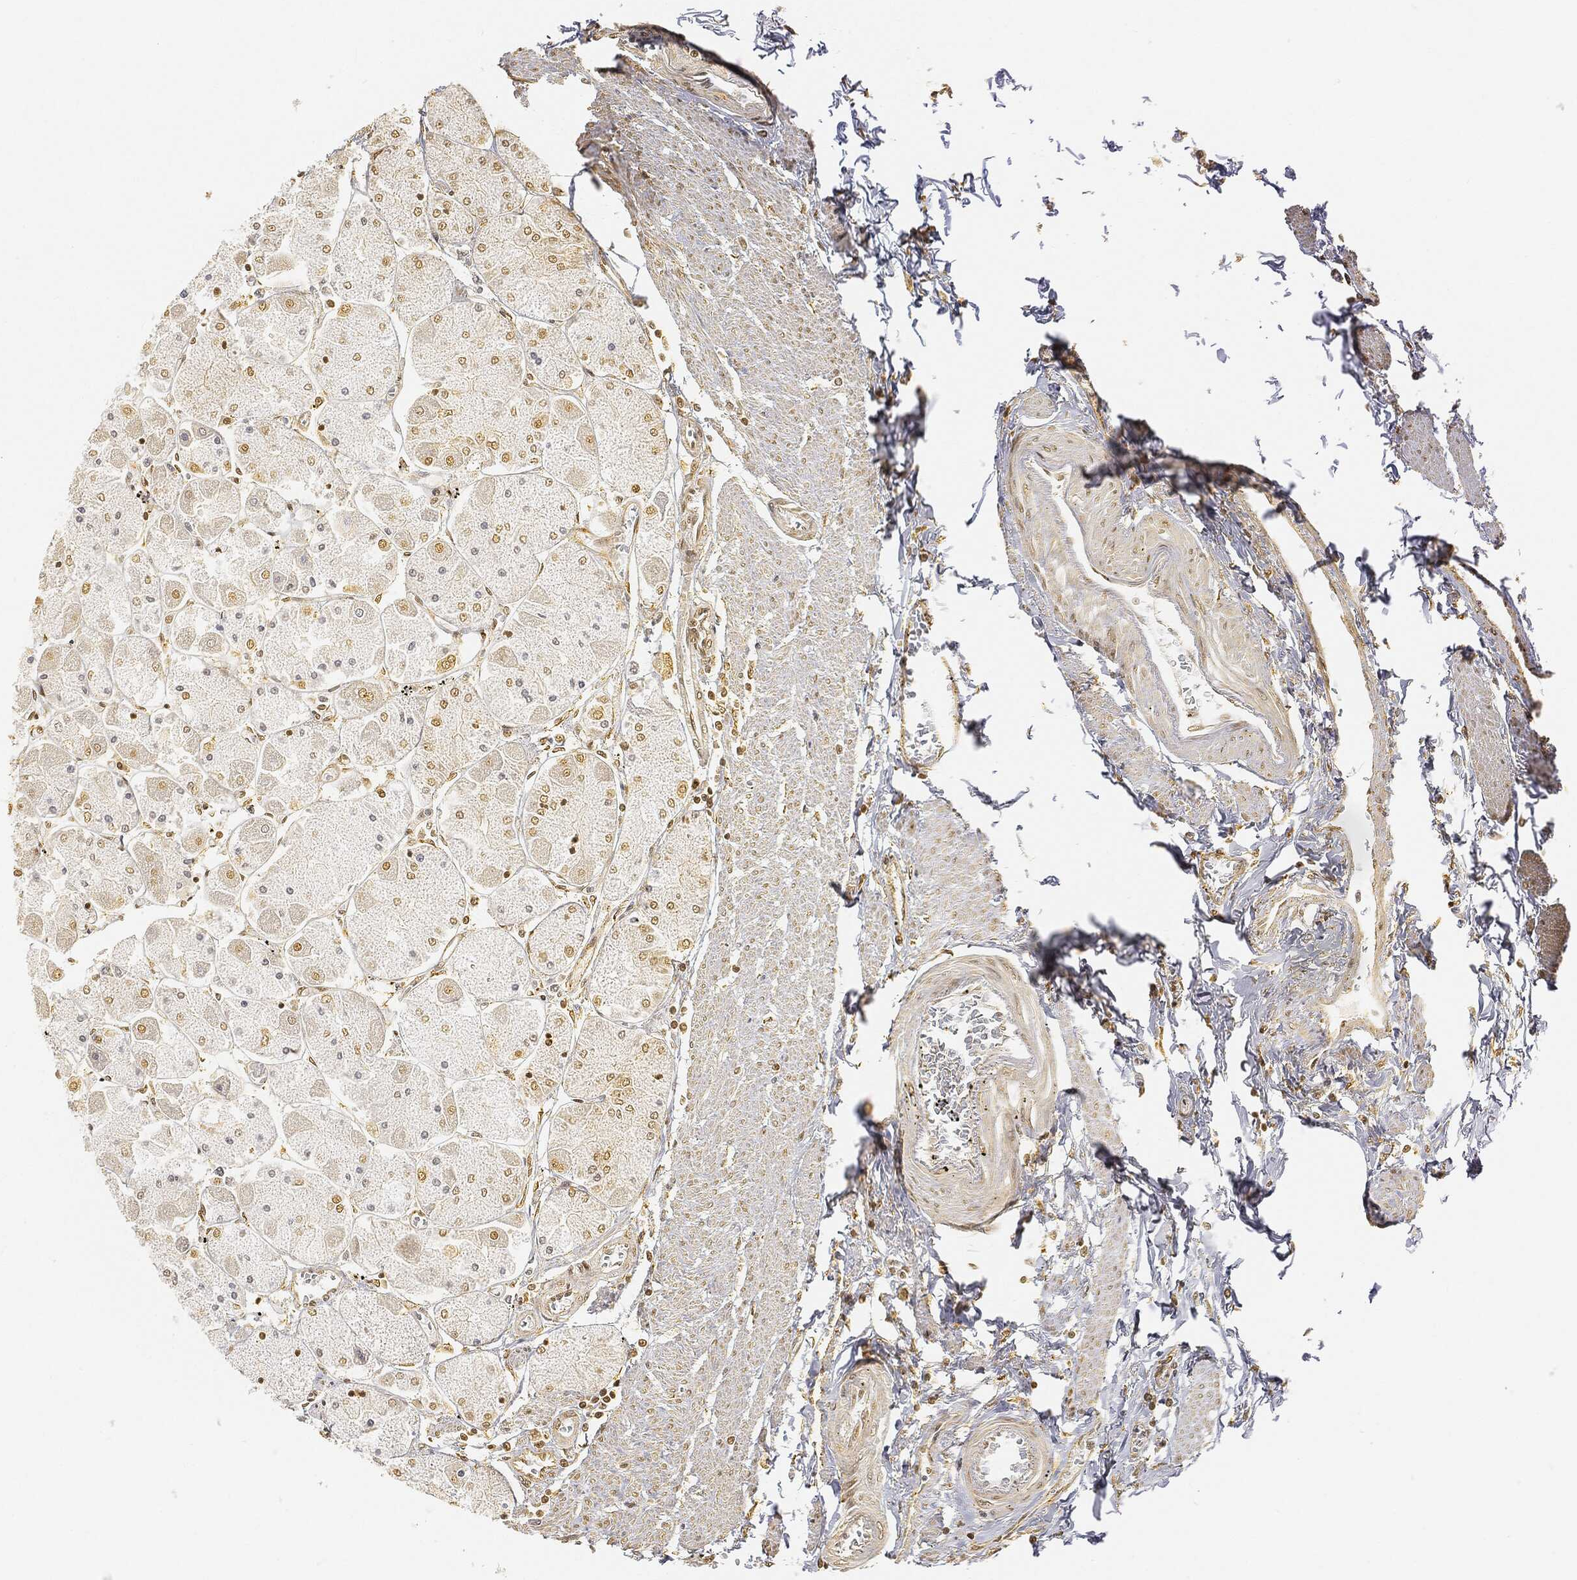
{"staining": {"intensity": "moderate", "quantity": ">75%", "location": "cytoplasmic/membranous,nuclear"}, "tissue": "stomach", "cell_type": "Glandular cells", "image_type": "normal", "snomed": [{"axis": "morphology", "description": "Normal tissue, NOS"}, {"axis": "topography", "description": "Stomach"}], "caption": "IHC of normal human stomach exhibits medium levels of moderate cytoplasmic/membranous,nuclear staining in about >75% of glandular cells.", "gene": "RSRC2", "patient": {"sex": "male", "age": 70}}